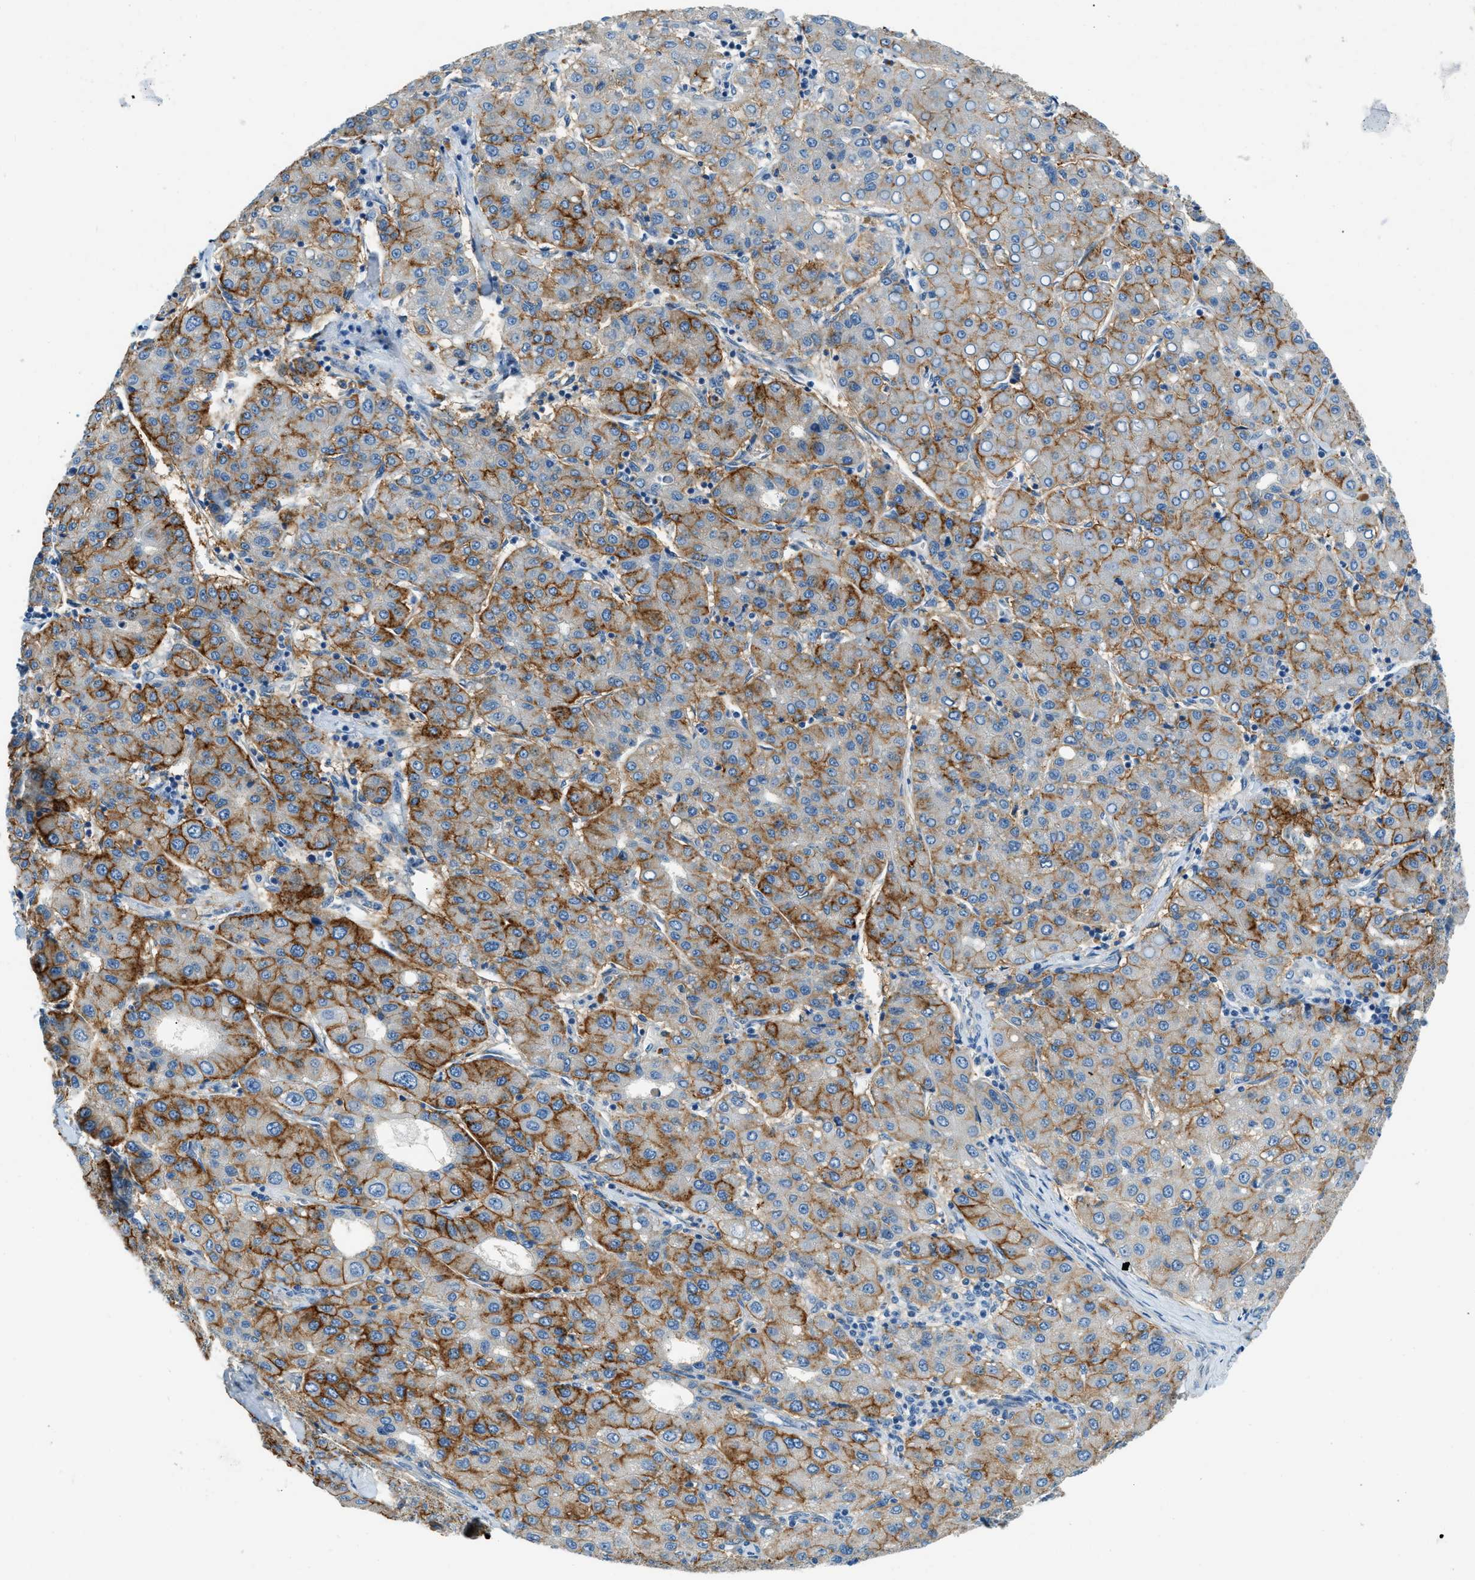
{"staining": {"intensity": "strong", "quantity": "25%-75%", "location": "cytoplasmic/membranous"}, "tissue": "liver cancer", "cell_type": "Tumor cells", "image_type": "cancer", "snomed": [{"axis": "morphology", "description": "Carcinoma, Hepatocellular, NOS"}, {"axis": "topography", "description": "Liver"}], "caption": "The immunohistochemical stain labels strong cytoplasmic/membranous positivity in tumor cells of liver cancer tissue. (DAB (3,3'-diaminobenzidine) = brown stain, brightfield microscopy at high magnification).", "gene": "ZNF367", "patient": {"sex": "male", "age": 65}}